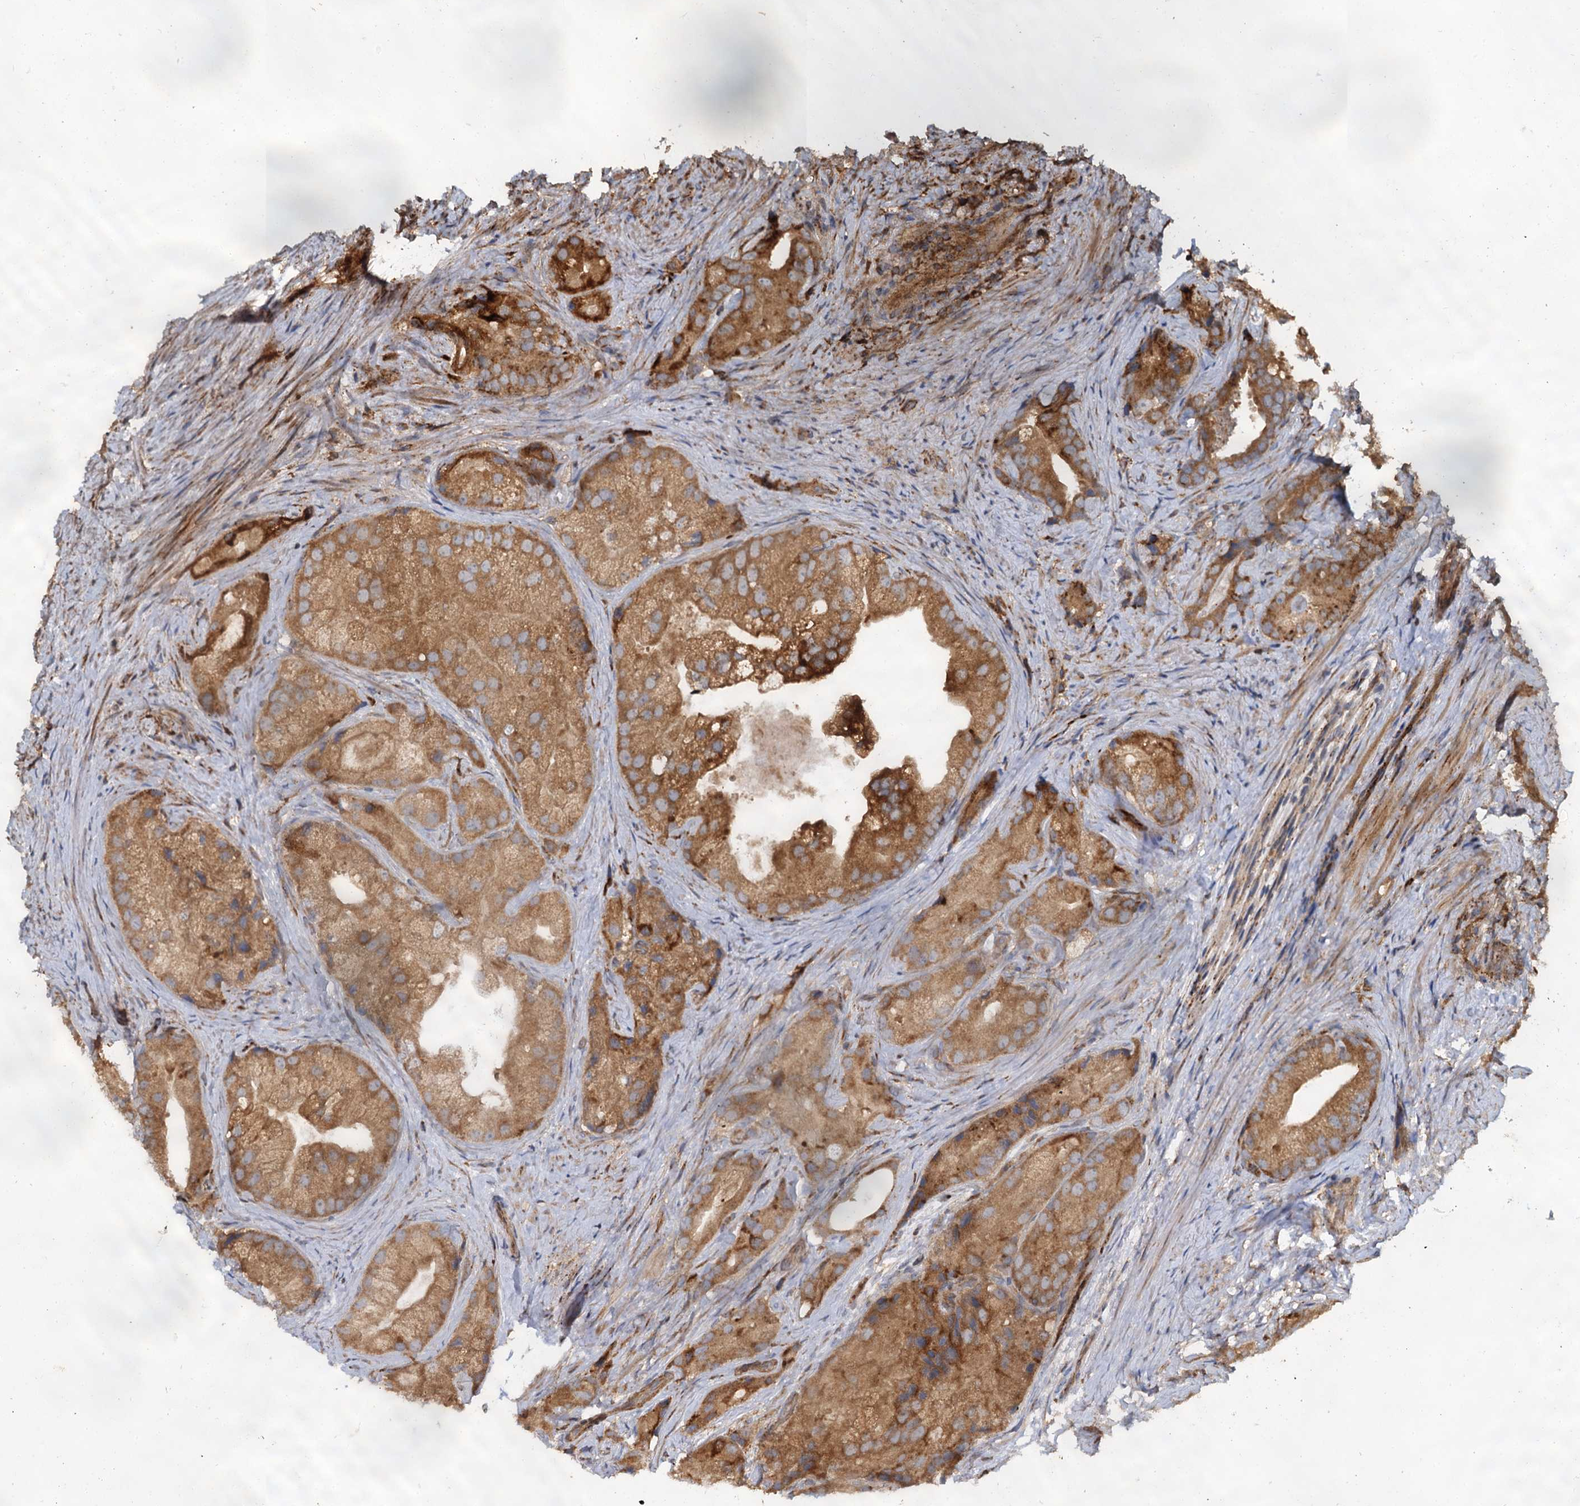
{"staining": {"intensity": "moderate", "quantity": ">75%", "location": "cytoplasmic/membranous"}, "tissue": "prostate cancer", "cell_type": "Tumor cells", "image_type": "cancer", "snomed": [{"axis": "morphology", "description": "Adenocarcinoma, Low grade"}, {"axis": "topography", "description": "Prostate"}], "caption": "The image displays staining of low-grade adenocarcinoma (prostate), revealing moderate cytoplasmic/membranous protein staining (brown color) within tumor cells.", "gene": "WDR73", "patient": {"sex": "male", "age": 71}}